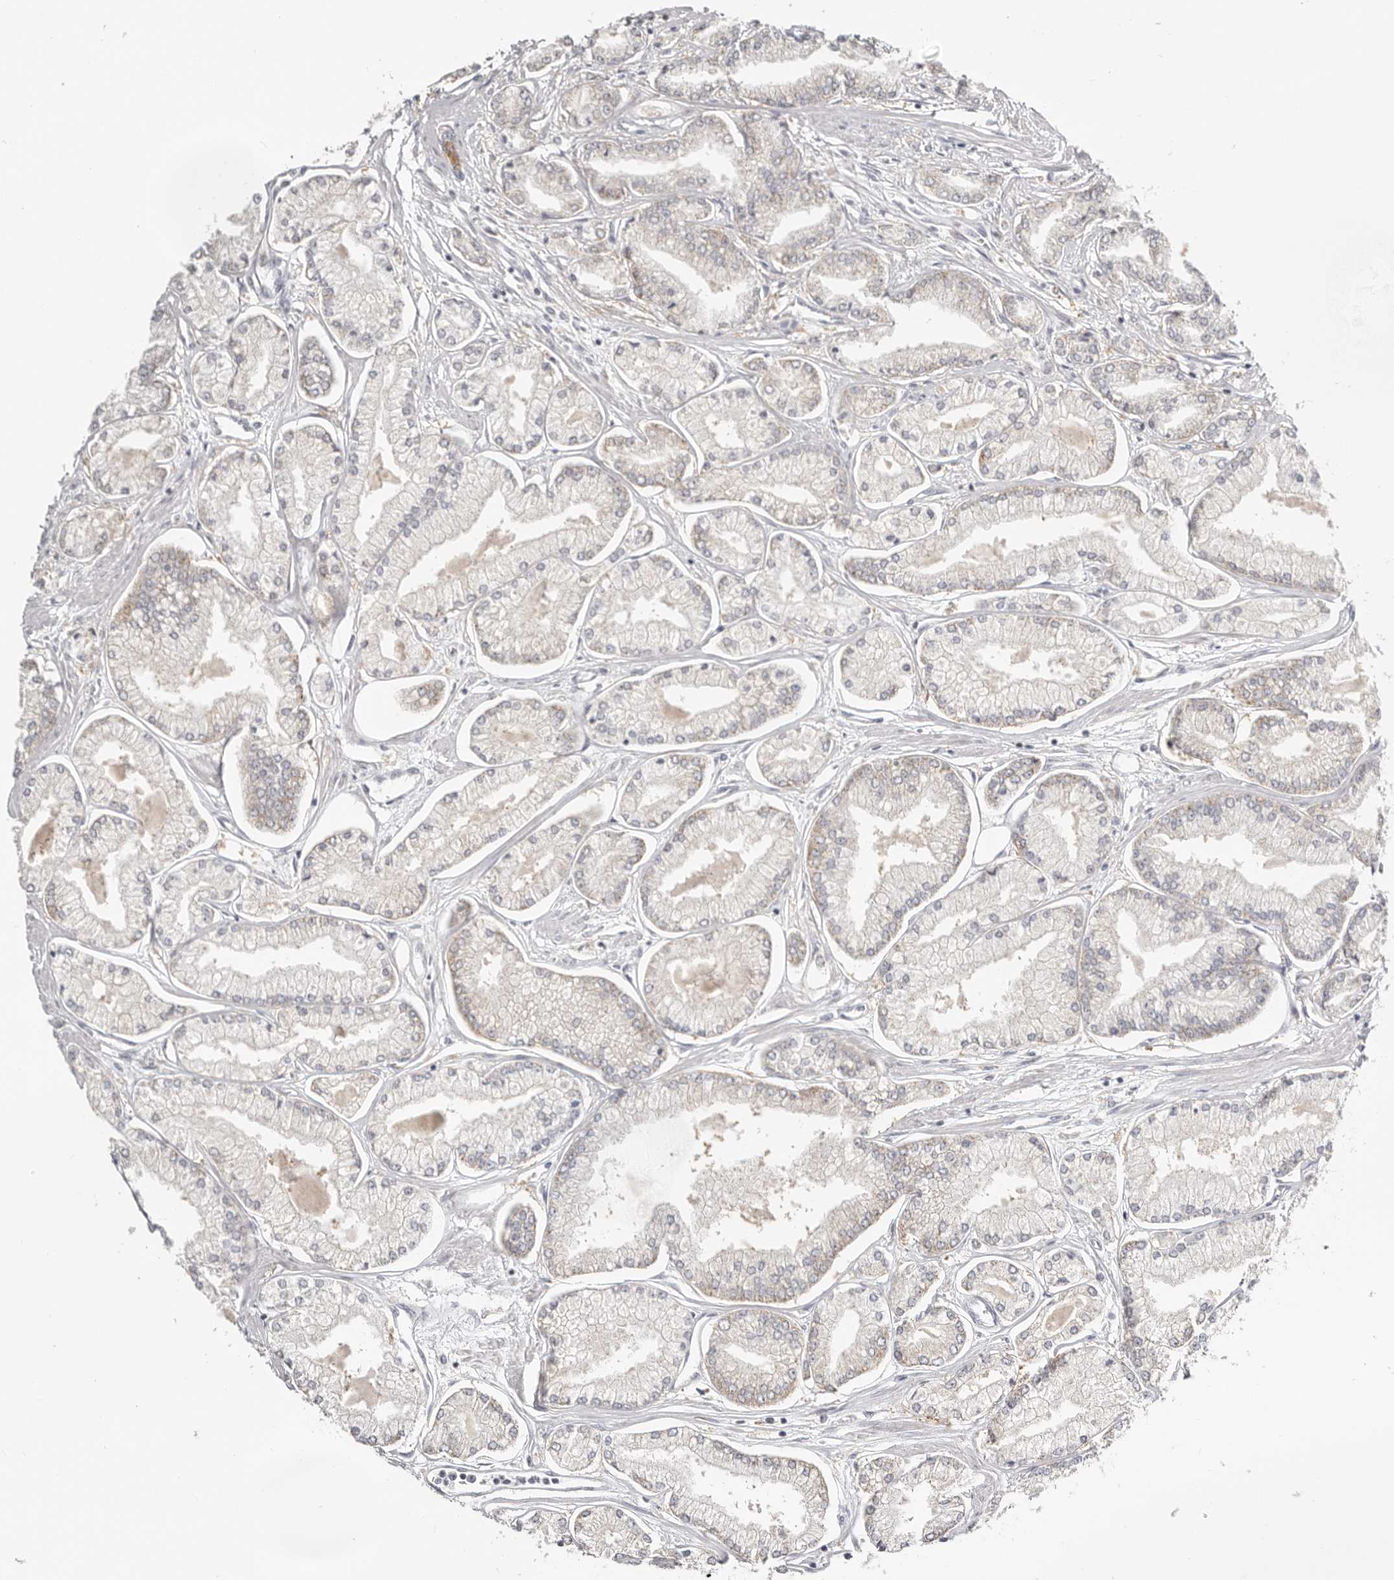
{"staining": {"intensity": "negative", "quantity": "none", "location": "none"}, "tissue": "prostate cancer", "cell_type": "Tumor cells", "image_type": "cancer", "snomed": [{"axis": "morphology", "description": "Adenocarcinoma, Low grade"}, {"axis": "topography", "description": "Prostate"}], "caption": "The immunohistochemistry micrograph has no significant staining in tumor cells of prostate cancer tissue. The staining was performed using DAB to visualize the protein expression in brown, while the nuclei were stained in blue with hematoxylin (Magnification: 20x).", "gene": "IL32", "patient": {"sex": "male", "age": 52}}